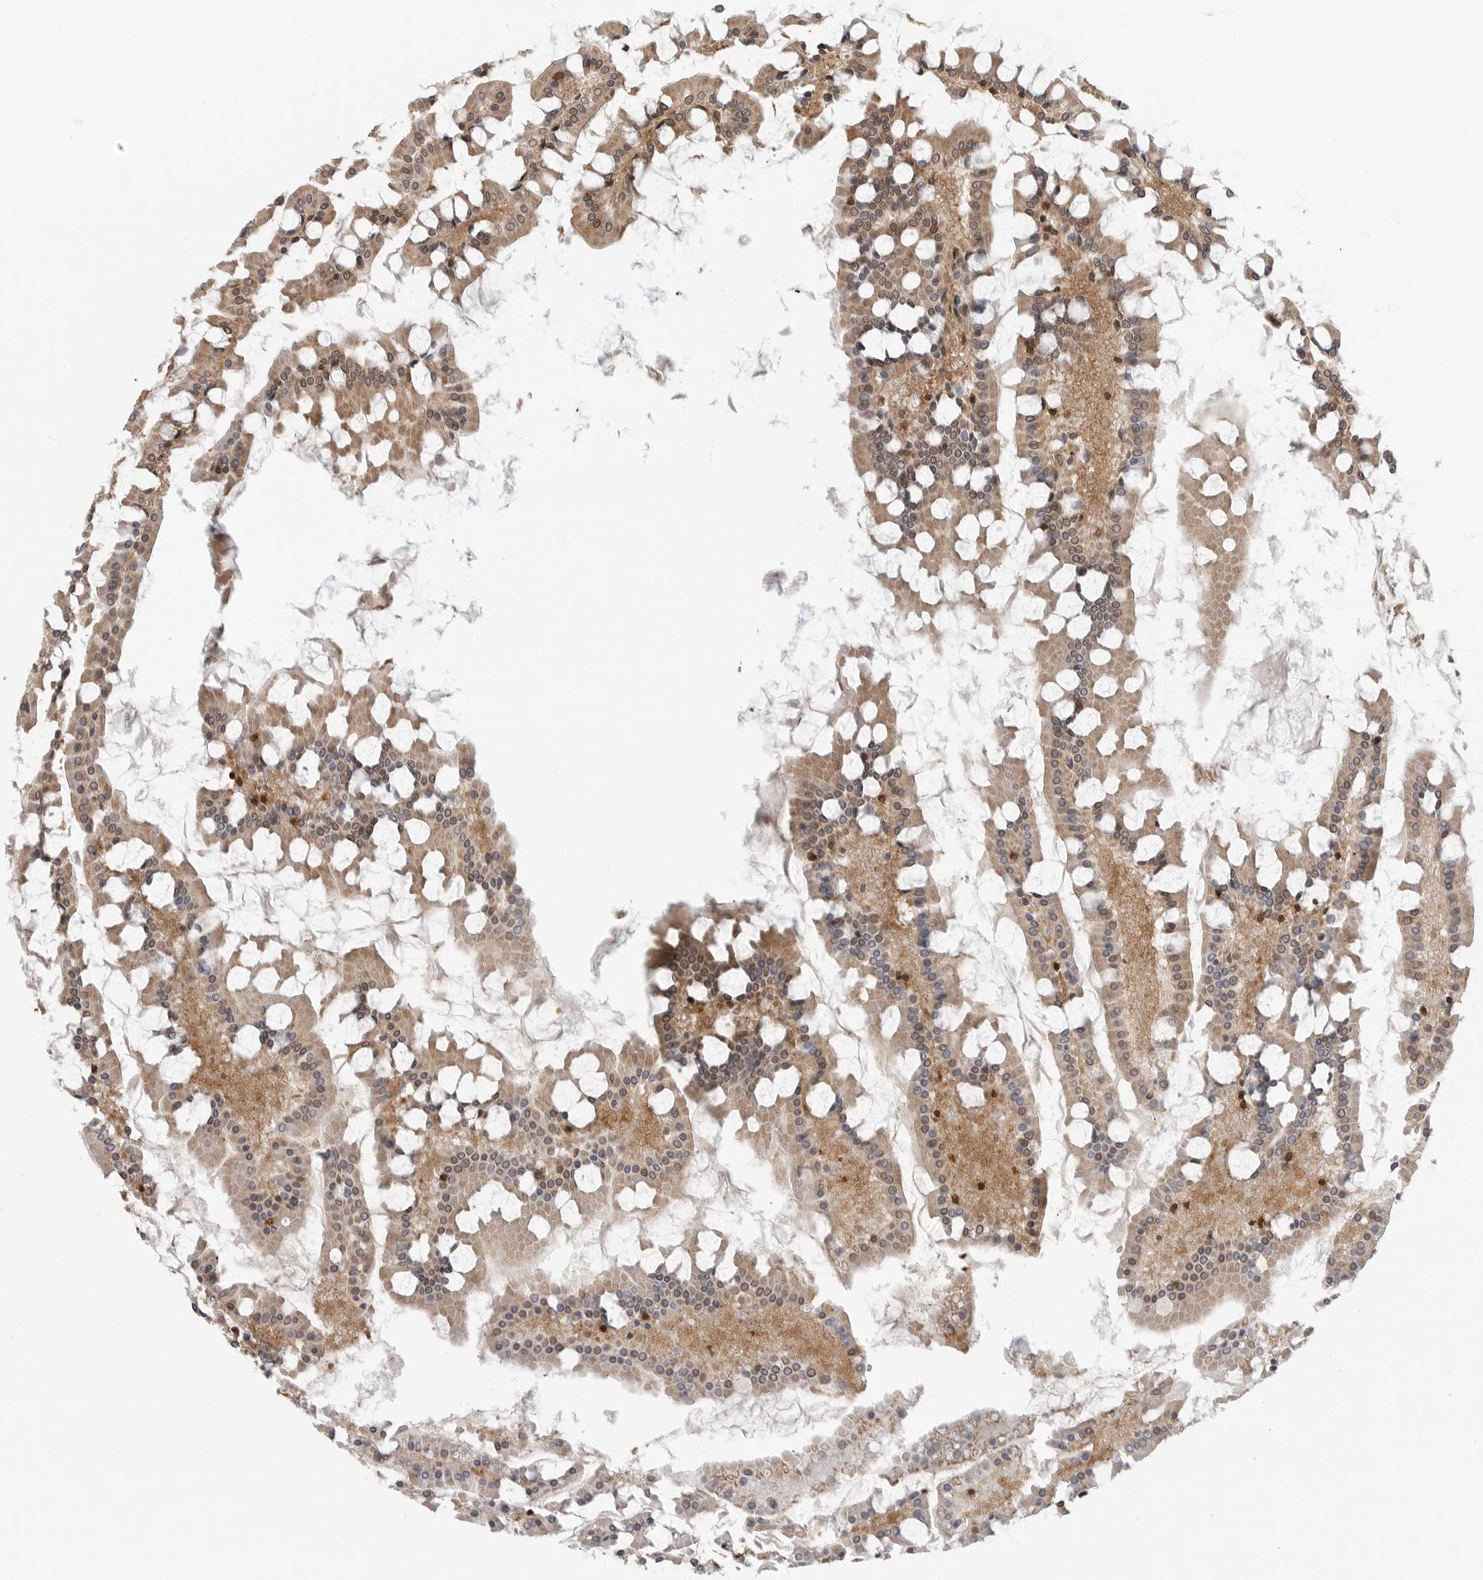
{"staining": {"intensity": "strong", "quantity": ">75%", "location": "cytoplasmic/membranous"}, "tissue": "small intestine", "cell_type": "Glandular cells", "image_type": "normal", "snomed": [{"axis": "morphology", "description": "Normal tissue, NOS"}, {"axis": "topography", "description": "Small intestine"}], "caption": "Protein expression analysis of normal small intestine displays strong cytoplasmic/membranous positivity in approximately >75% of glandular cells.", "gene": "SZRD1", "patient": {"sex": "male", "age": 41}}